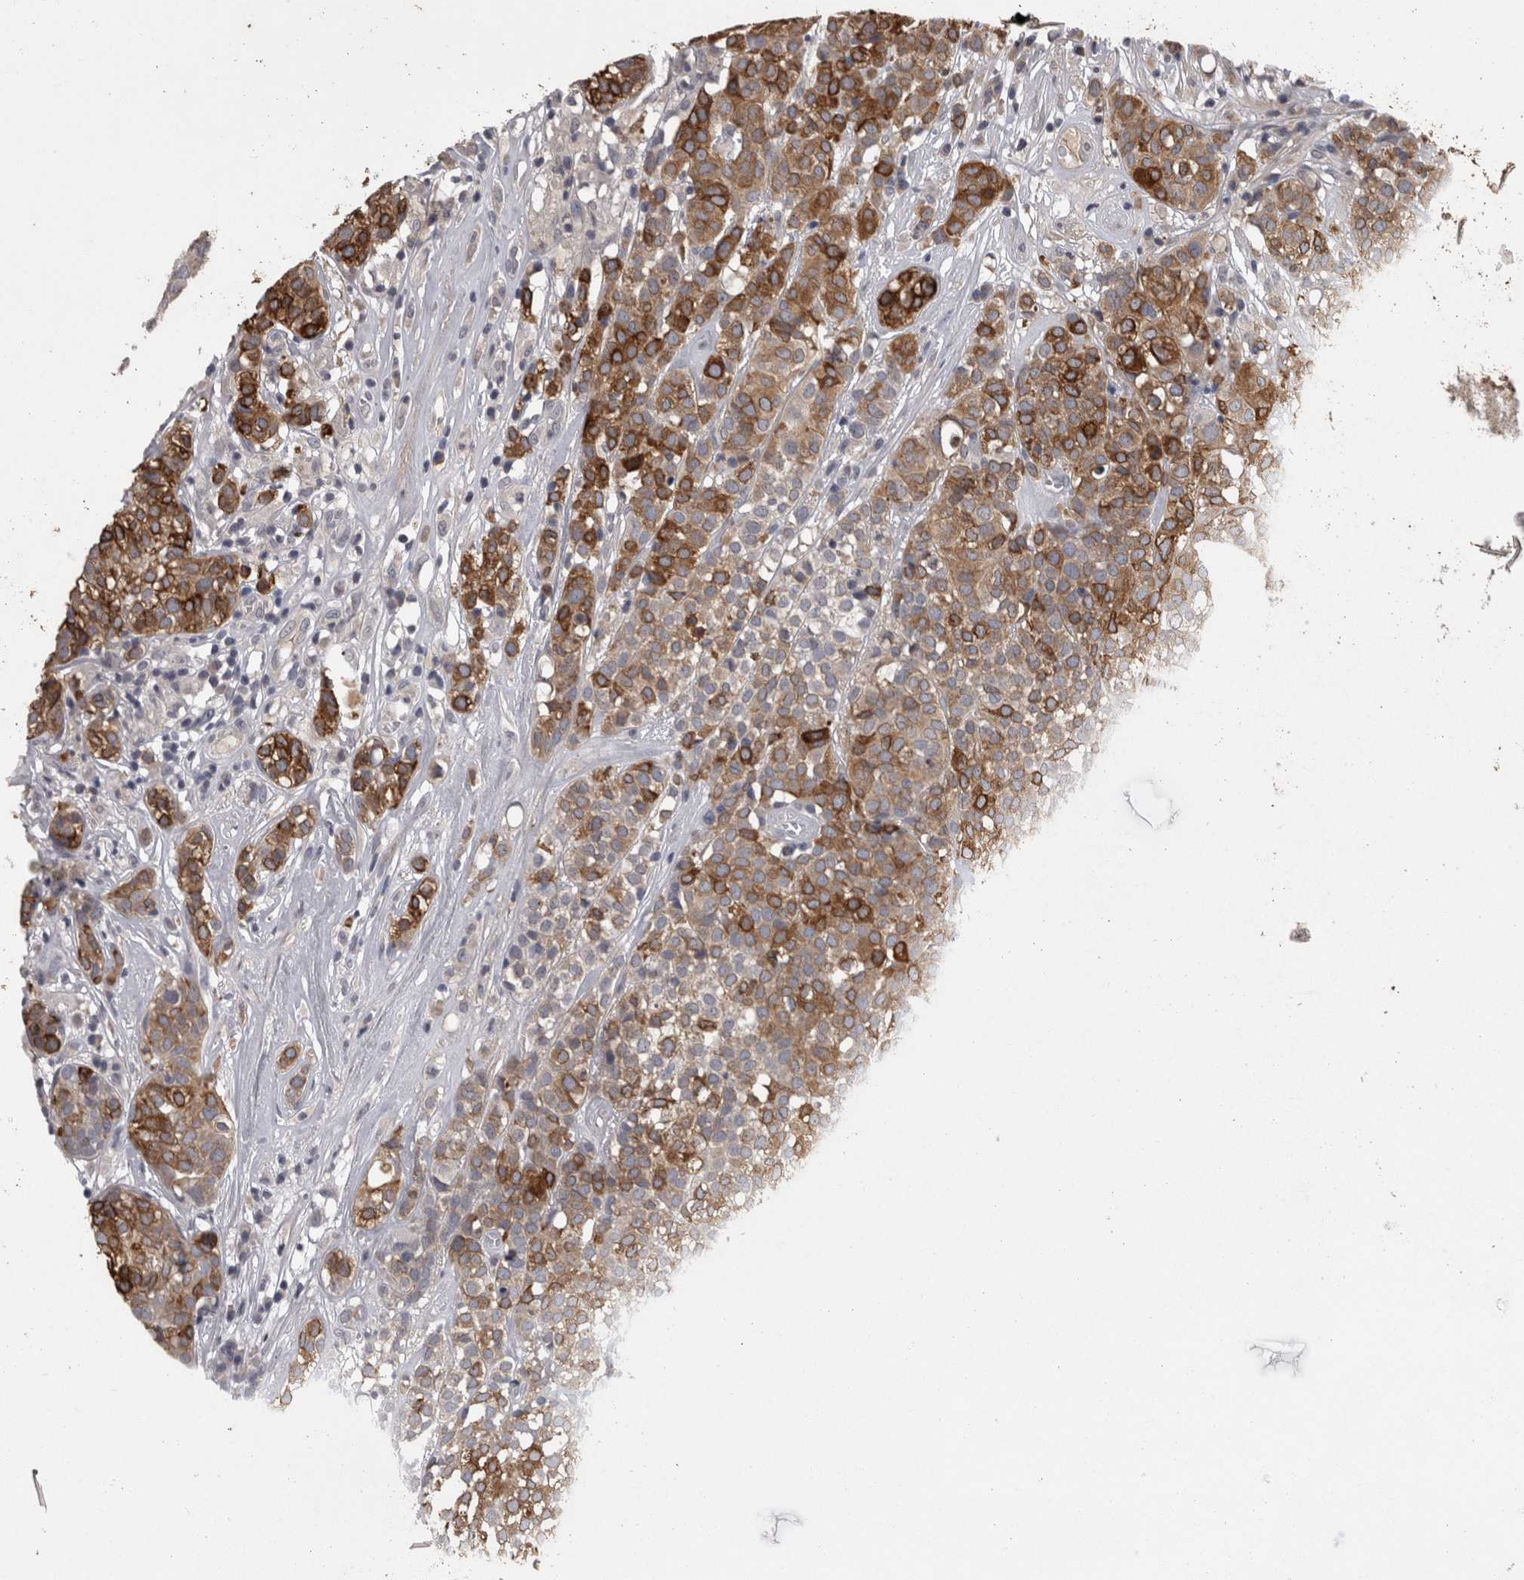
{"staining": {"intensity": "strong", "quantity": ">75%", "location": "cytoplasmic/membranous"}, "tissue": "head and neck cancer", "cell_type": "Tumor cells", "image_type": "cancer", "snomed": [{"axis": "morphology", "description": "Adenocarcinoma, NOS"}, {"axis": "topography", "description": "Salivary gland"}, {"axis": "topography", "description": "Head-Neck"}], "caption": "Immunohistochemistry of human head and neck cancer (adenocarcinoma) shows high levels of strong cytoplasmic/membranous expression in approximately >75% of tumor cells.", "gene": "PON3", "patient": {"sex": "female", "age": 65}}